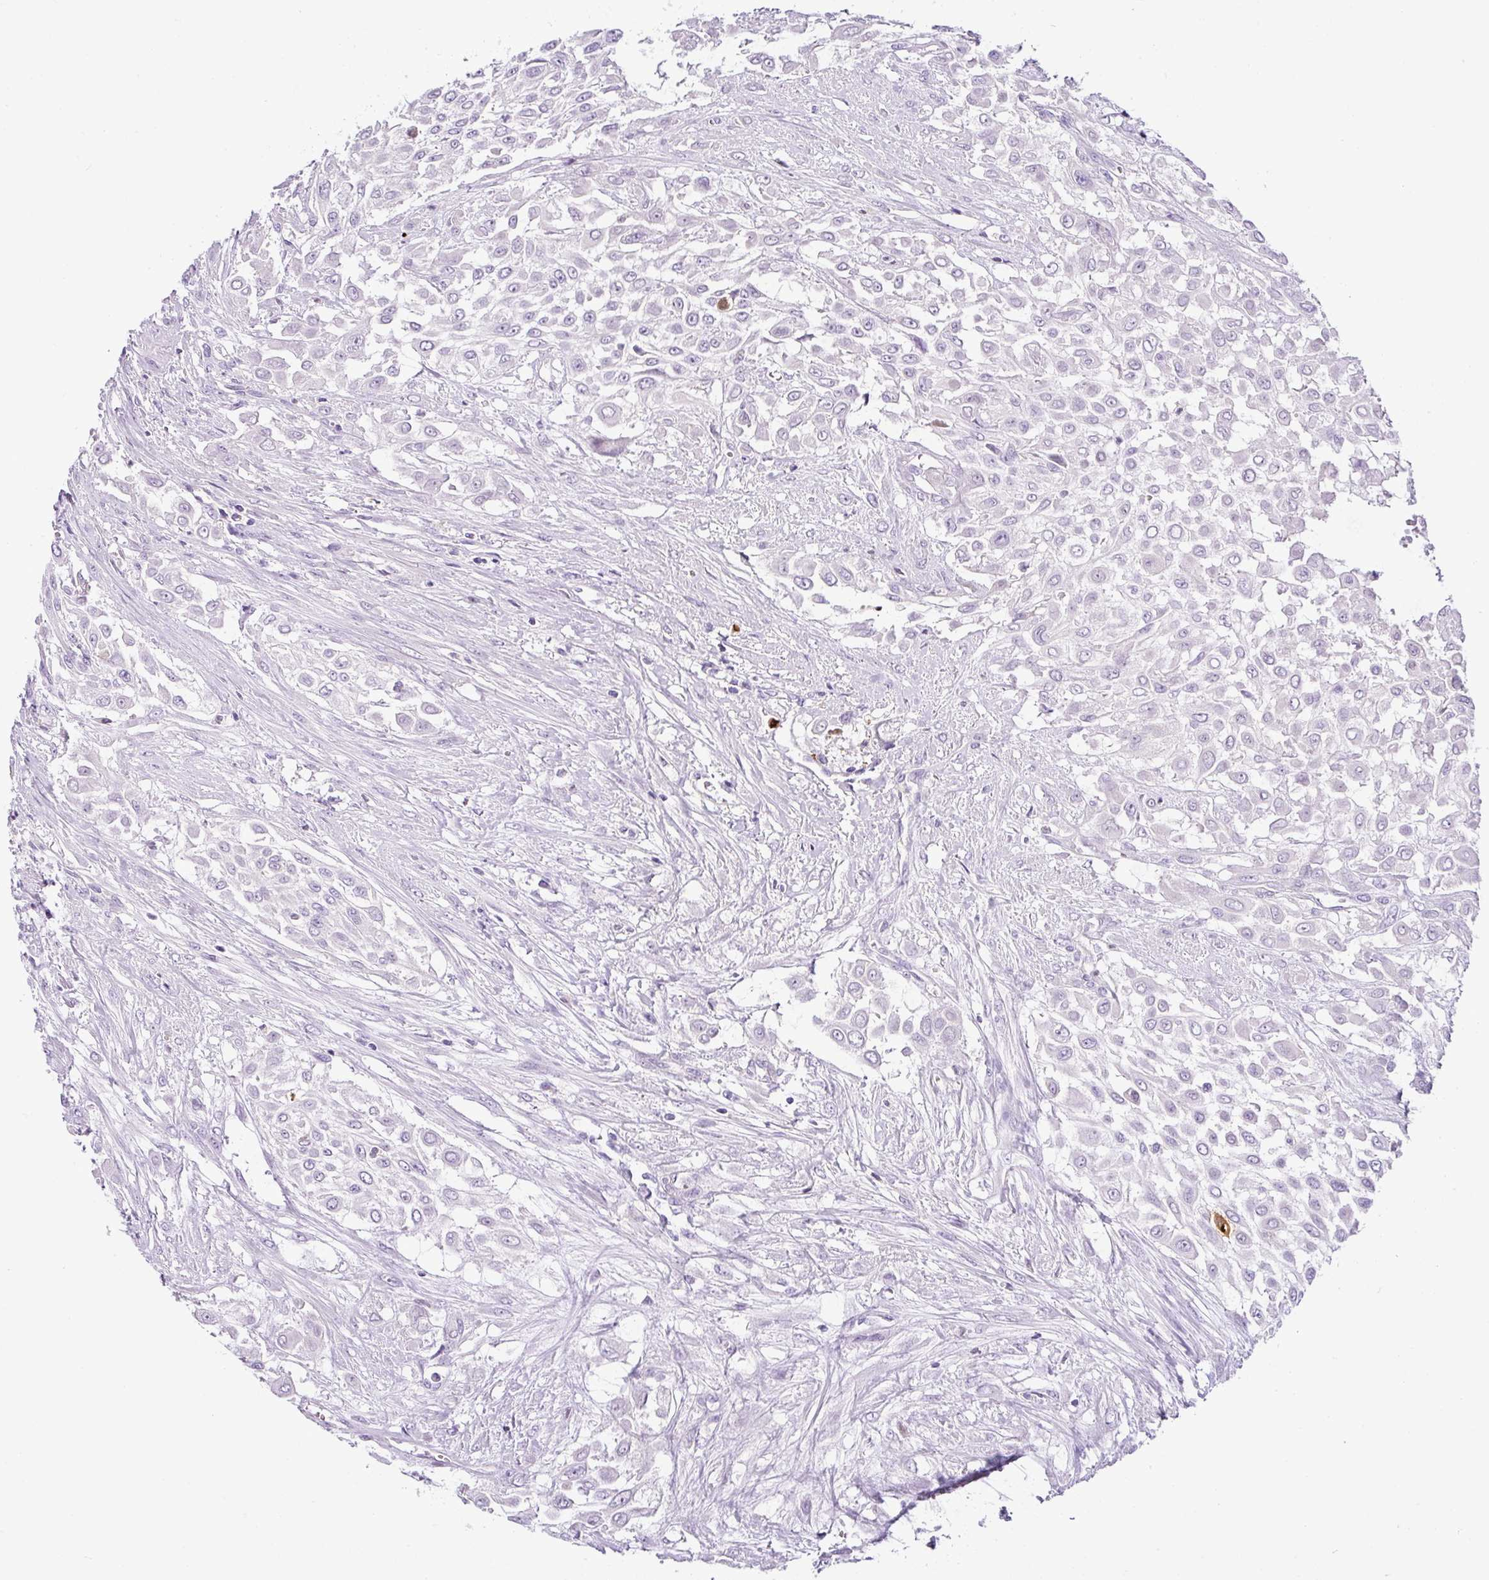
{"staining": {"intensity": "negative", "quantity": "none", "location": "none"}, "tissue": "urothelial cancer", "cell_type": "Tumor cells", "image_type": "cancer", "snomed": [{"axis": "morphology", "description": "Urothelial carcinoma, High grade"}, {"axis": "topography", "description": "Urinary bladder"}], "caption": "High-grade urothelial carcinoma was stained to show a protein in brown. There is no significant staining in tumor cells.", "gene": "HMCN2", "patient": {"sex": "male", "age": 57}}